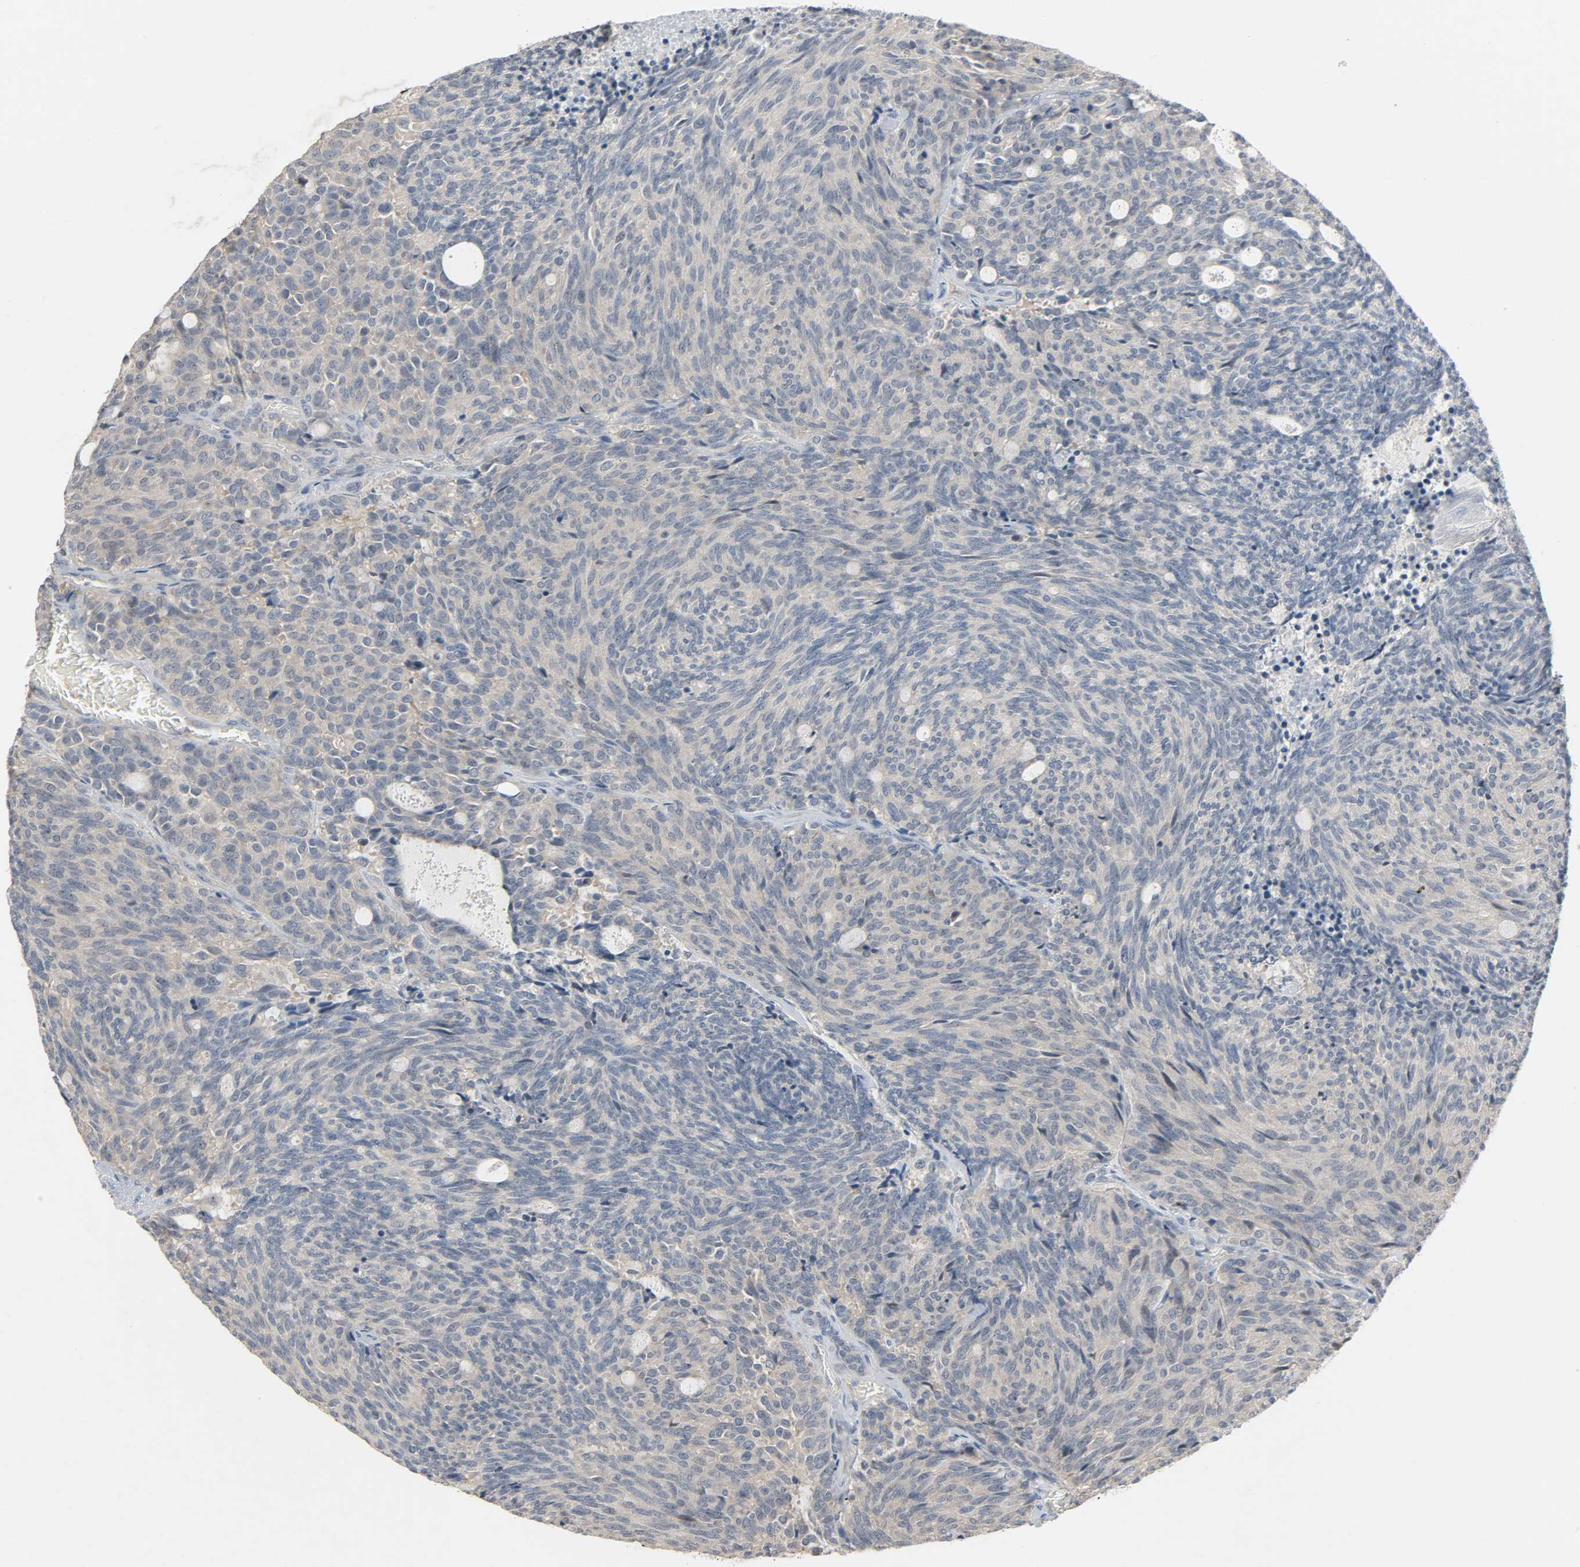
{"staining": {"intensity": "weak", "quantity": "25%-75%", "location": "cytoplasmic/membranous"}, "tissue": "carcinoid", "cell_type": "Tumor cells", "image_type": "cancer", "snomed": [{"axis": "morphology", "description": "Carcinoid, malignant, NOS"}, {"axis": "topography", "description": "Pancreas"}], "caption": "An image of malignant carcinoid stained for a protein exhibits weak cytoplasmic/membranous brown staining in tumor cells.", "gene": "CD4", "patient": {"sex": "female", "age": 54}}